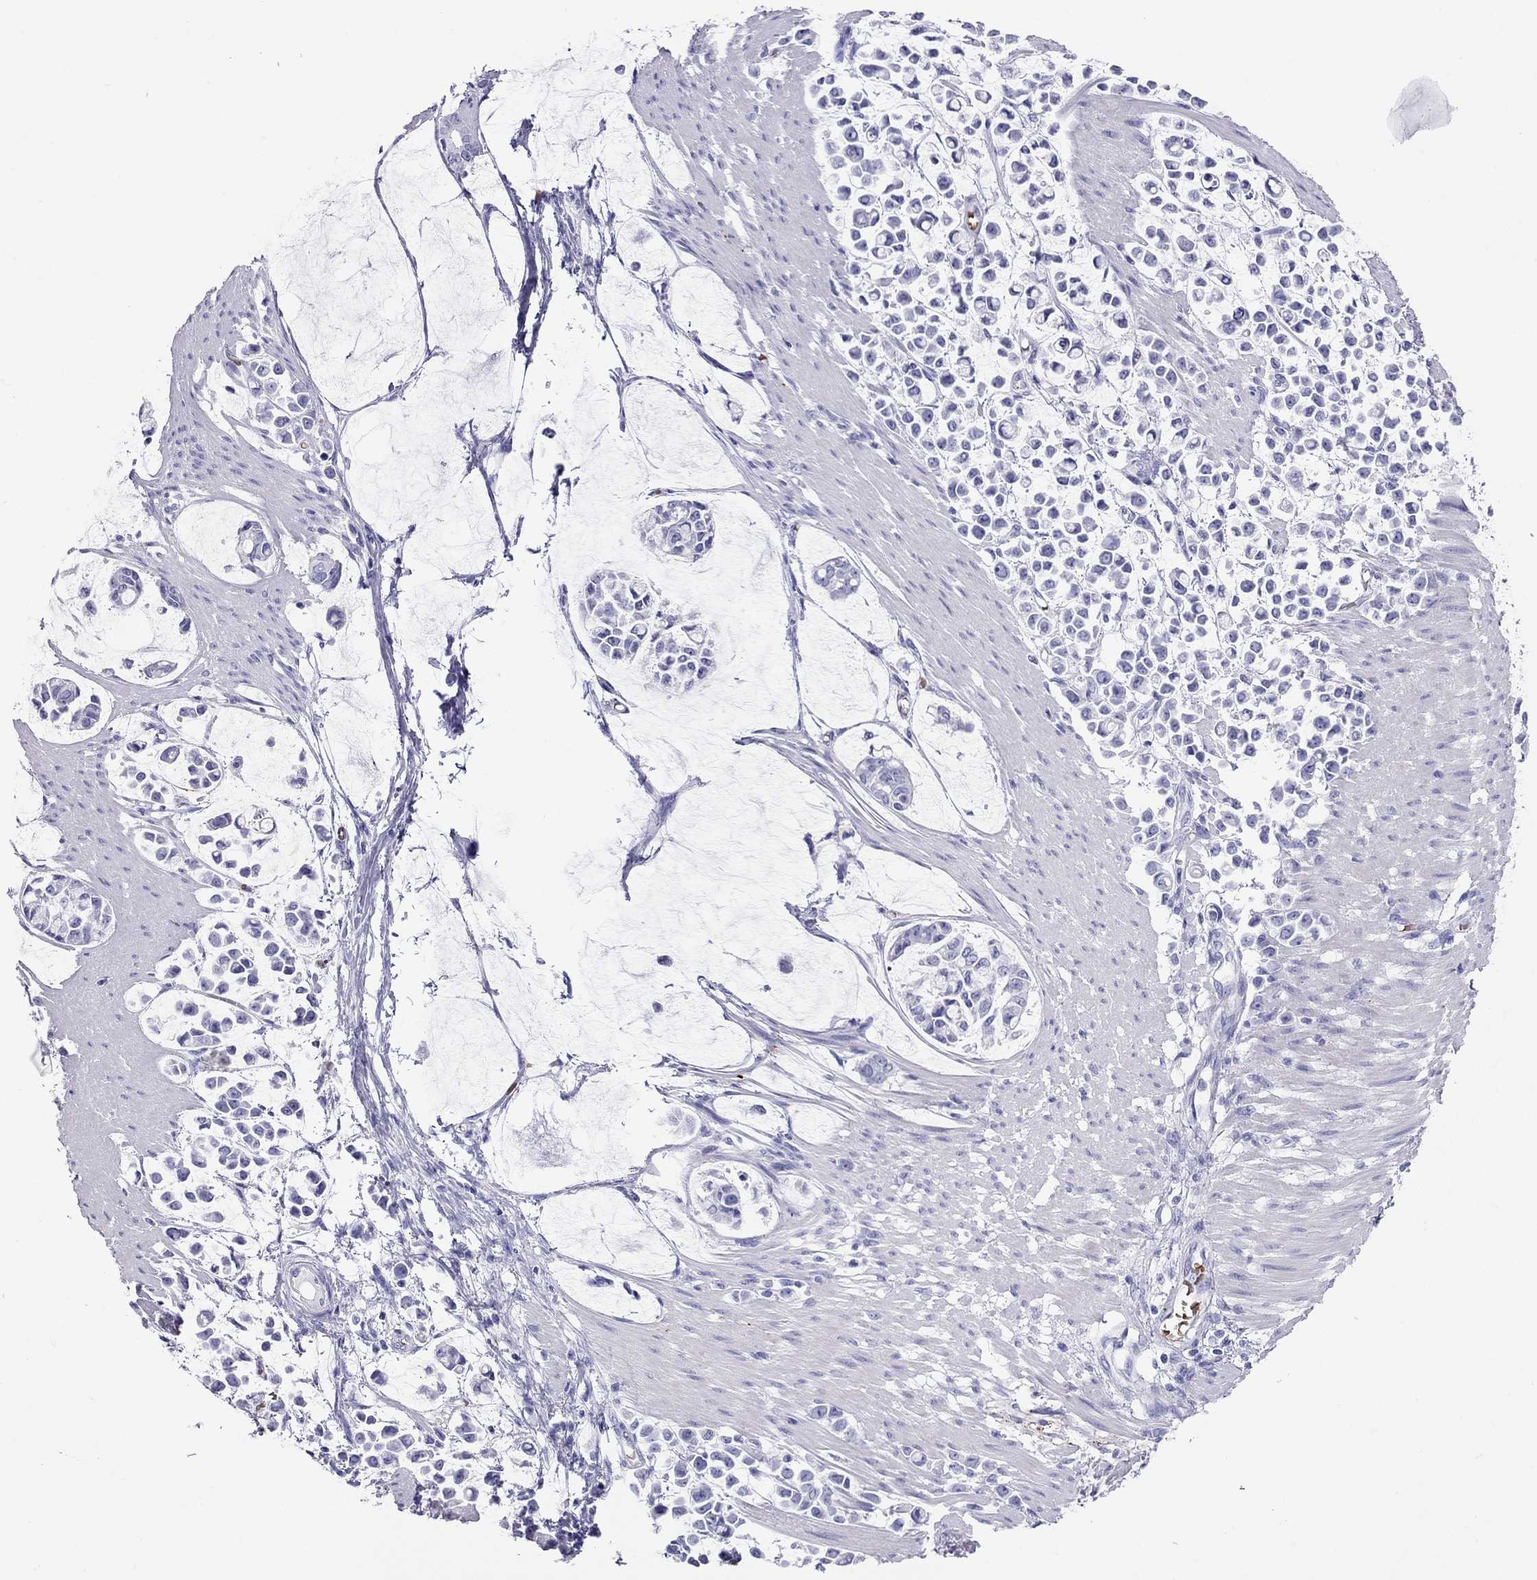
{"staining": {"intensity": "negative", "quantity": "none", "location": "none"}, "tissue": "stomach cancer", "cell_type": "Tumor cells", "image_type": "cancer", "snomed": [{"axis": "morphology", "description": "Adenocarcinoma, NOS"}, {"axis": "topography", "description": "Stomach"}], "caption": "A histopathology image of adenocarcinoma (stomach) stained for a protein exhibits no brown staining in tumor cells.", "gene": "PTPRN", "patient": {"sex": "male", "age": 82}}